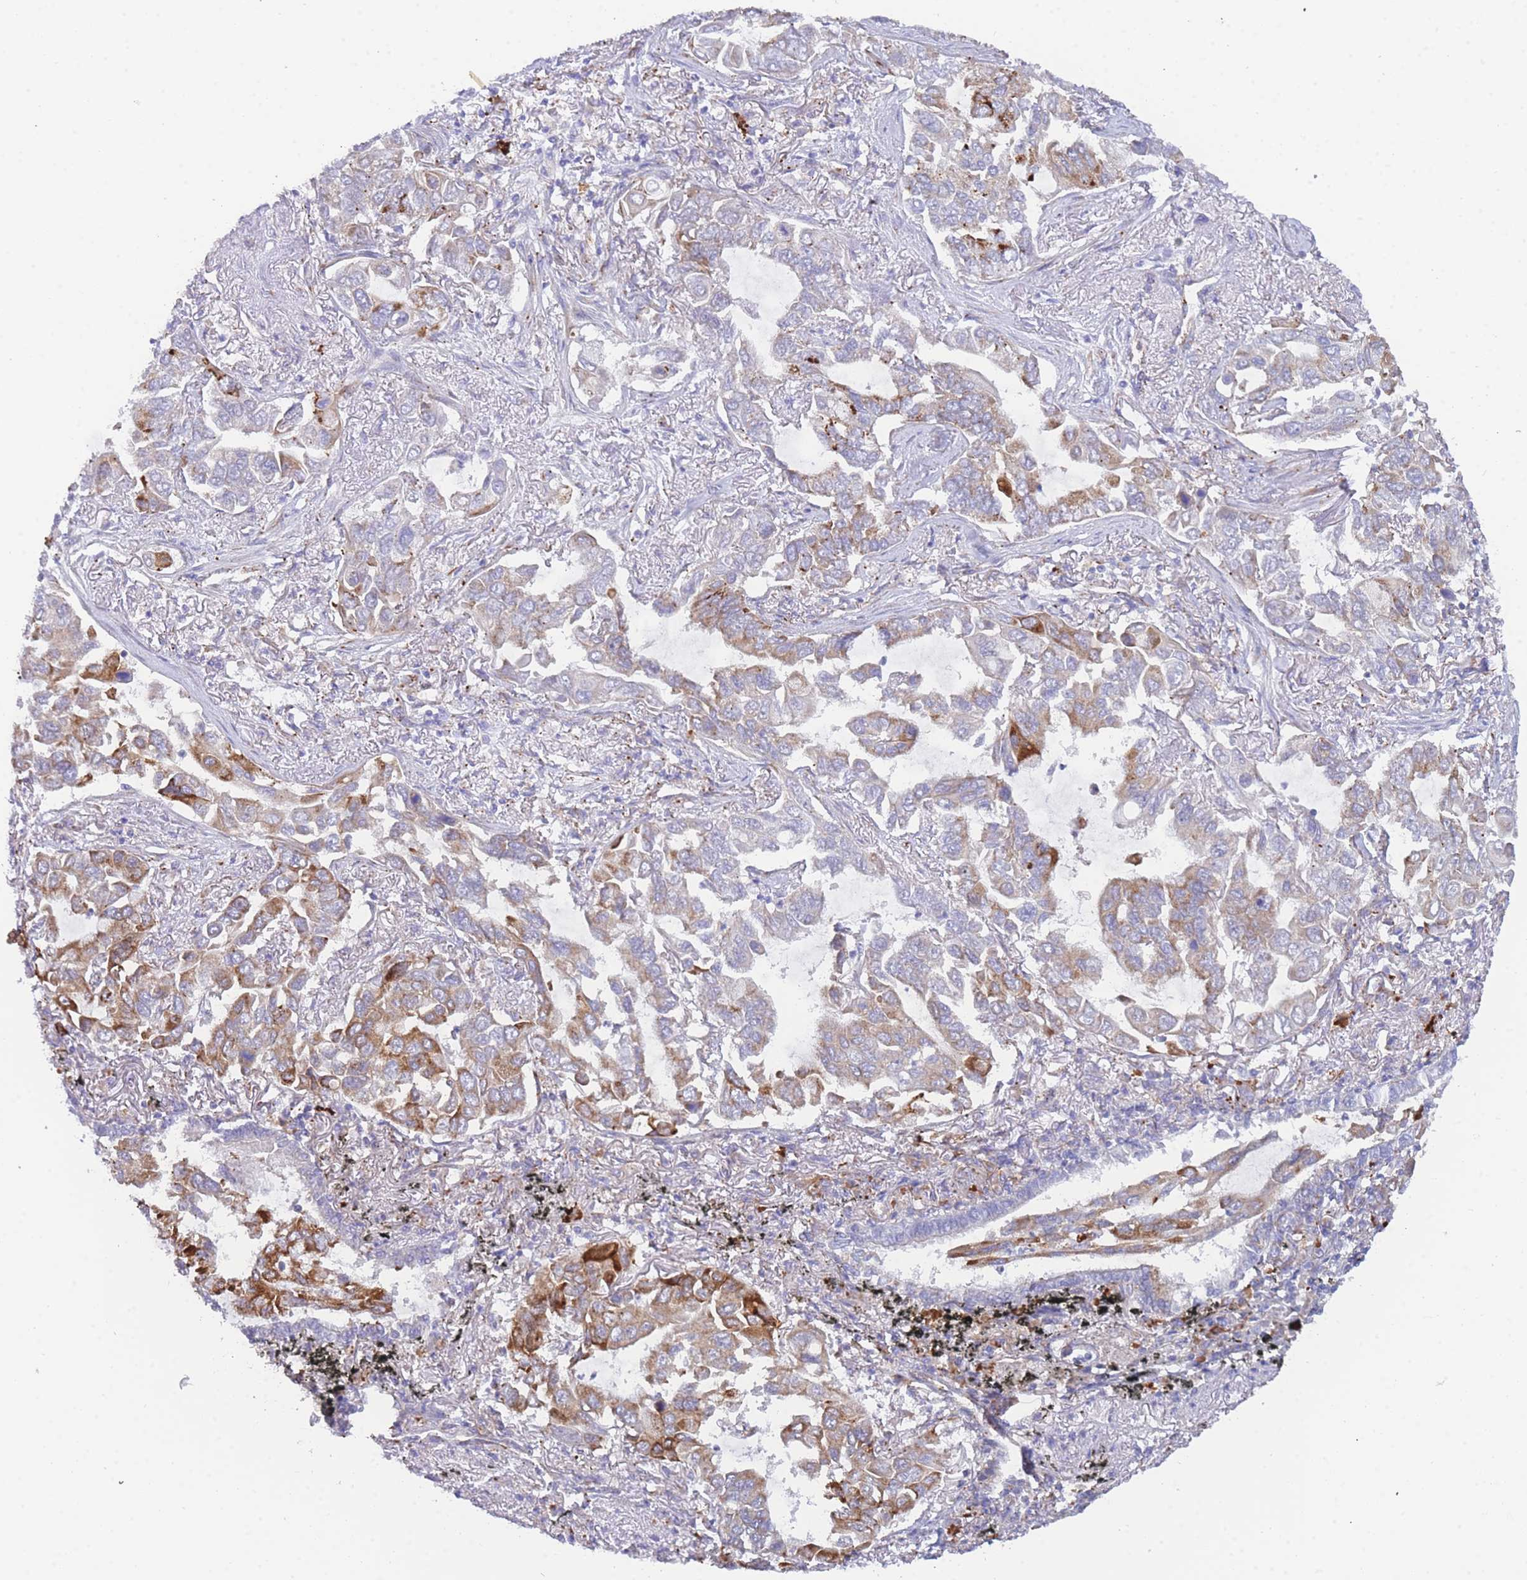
{"staining": {"intensity": "moderate", "quantity": "25%-75%", "location": "cytoplasmic/membranous"}, "tissue": "lung cancer", "cell_type": "Tumor cells", "image_type": "cancer", "snomed": [{"axis": "morphology", "description": "Adenocarcinoma, NOS"}, {"axis": "topography", "description": "Lung"}], "caption": "High-magnification brightfield microscopy of lung adenocarcinoma stained with DAB (3,3'-diaminobenzidine) (brown) and counterstained with hematoxylin (blue). tumor cells exhibit moderate cytoplasmic/membranous positivity is identified in approximately25%-75% of cells.", "gene": "ZNF510", "patient": {"sex": "male", "age": 64}}